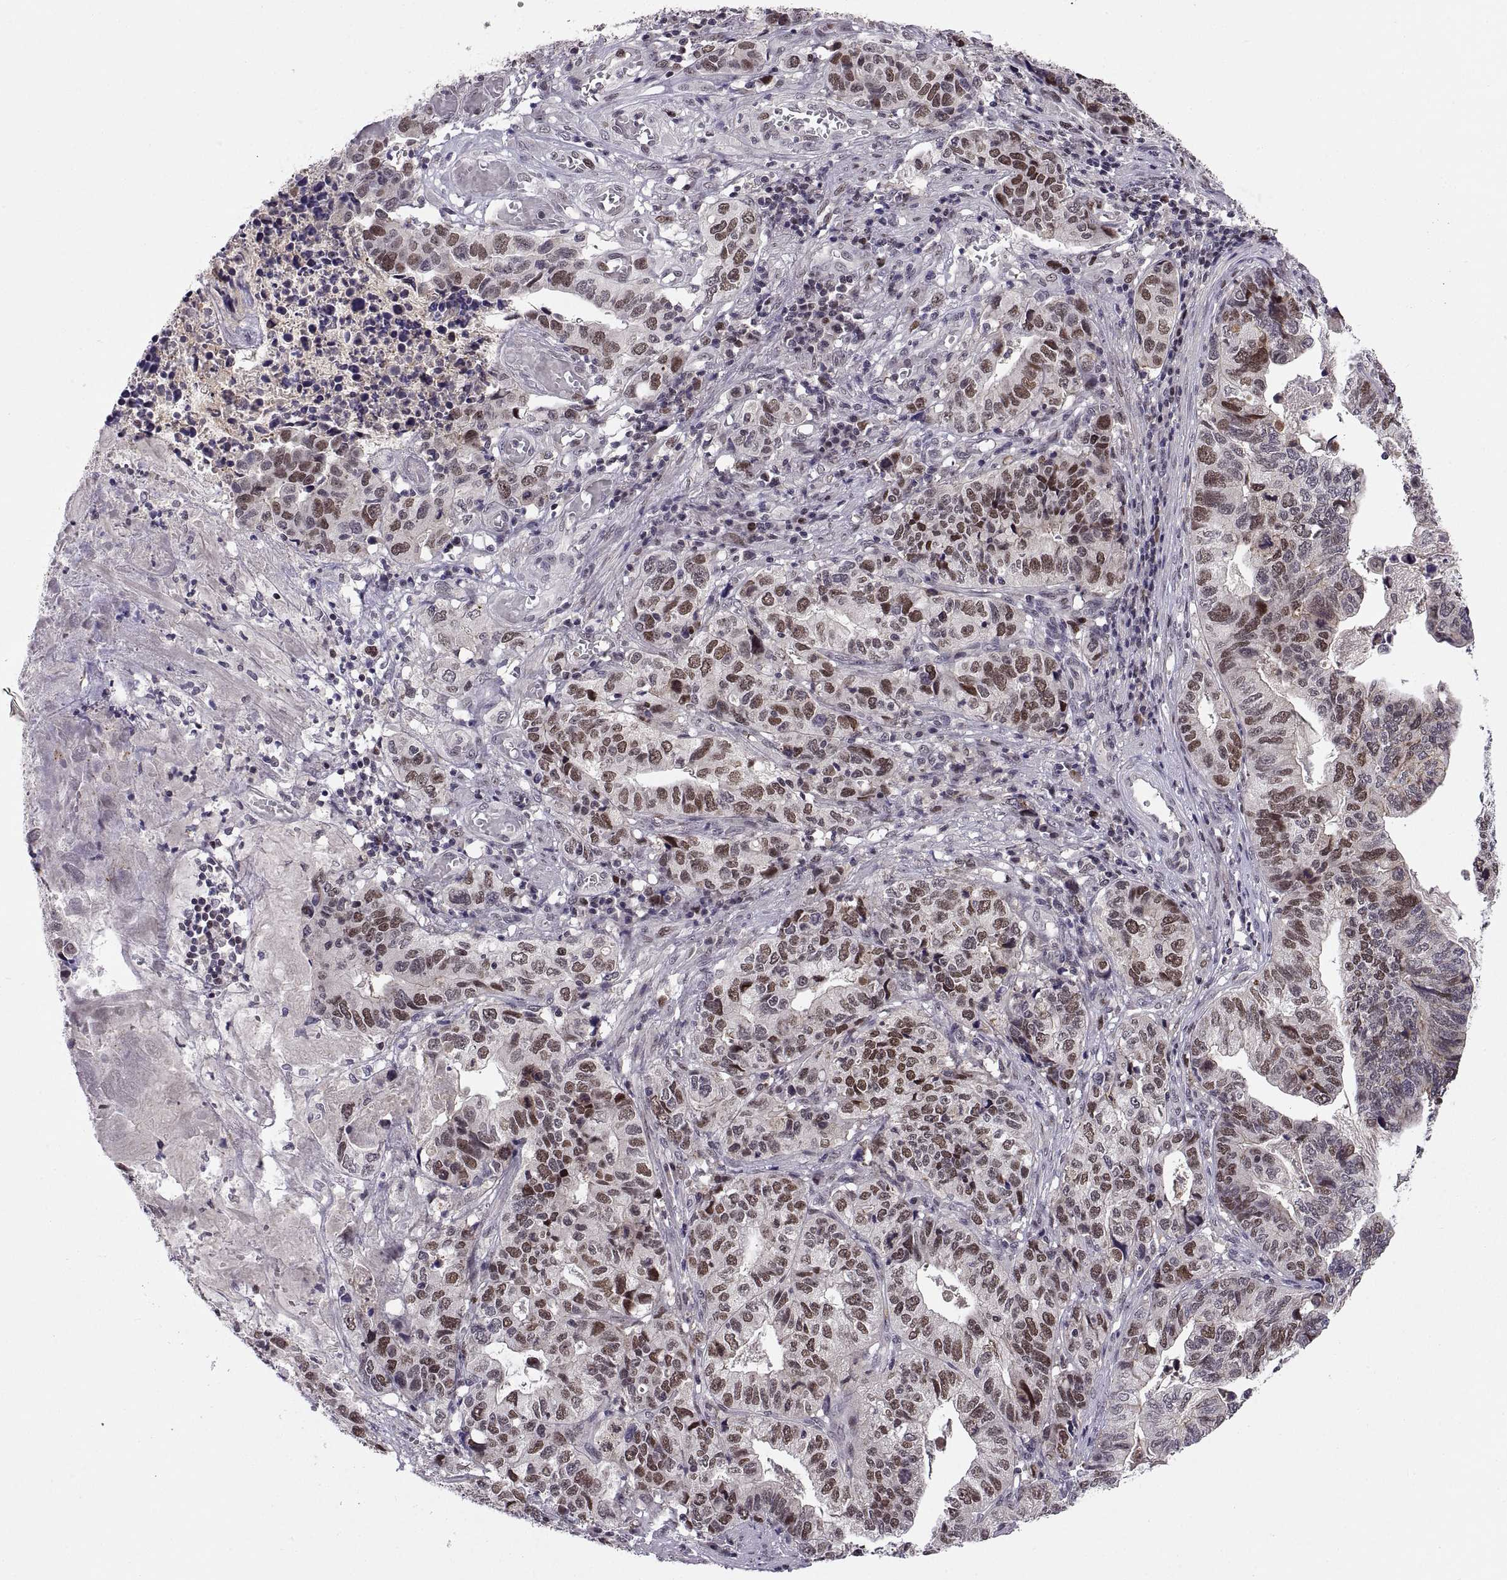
{"staining": {"intensity": "moderate", "quantity": ">75%", "location": "nuclear"}, "tissue": "stomach cancer", "cell_type": "Tumor cells", "image_type": "cancer", "snomed": [{"axis": "morphology", "description": "Adenocarcinoma, NOS"}, {"axis": "topography", "description": "Stomach, upper"}], "caption": "Tumor cells display medium levels of moderate nuclear positivity in about >75% of cells in stomach cancer. (Brightfield microscopy of DAB IHC at high magnification).", "gene": "CHFR", "patient": {"sex": "female", "age": 67}}